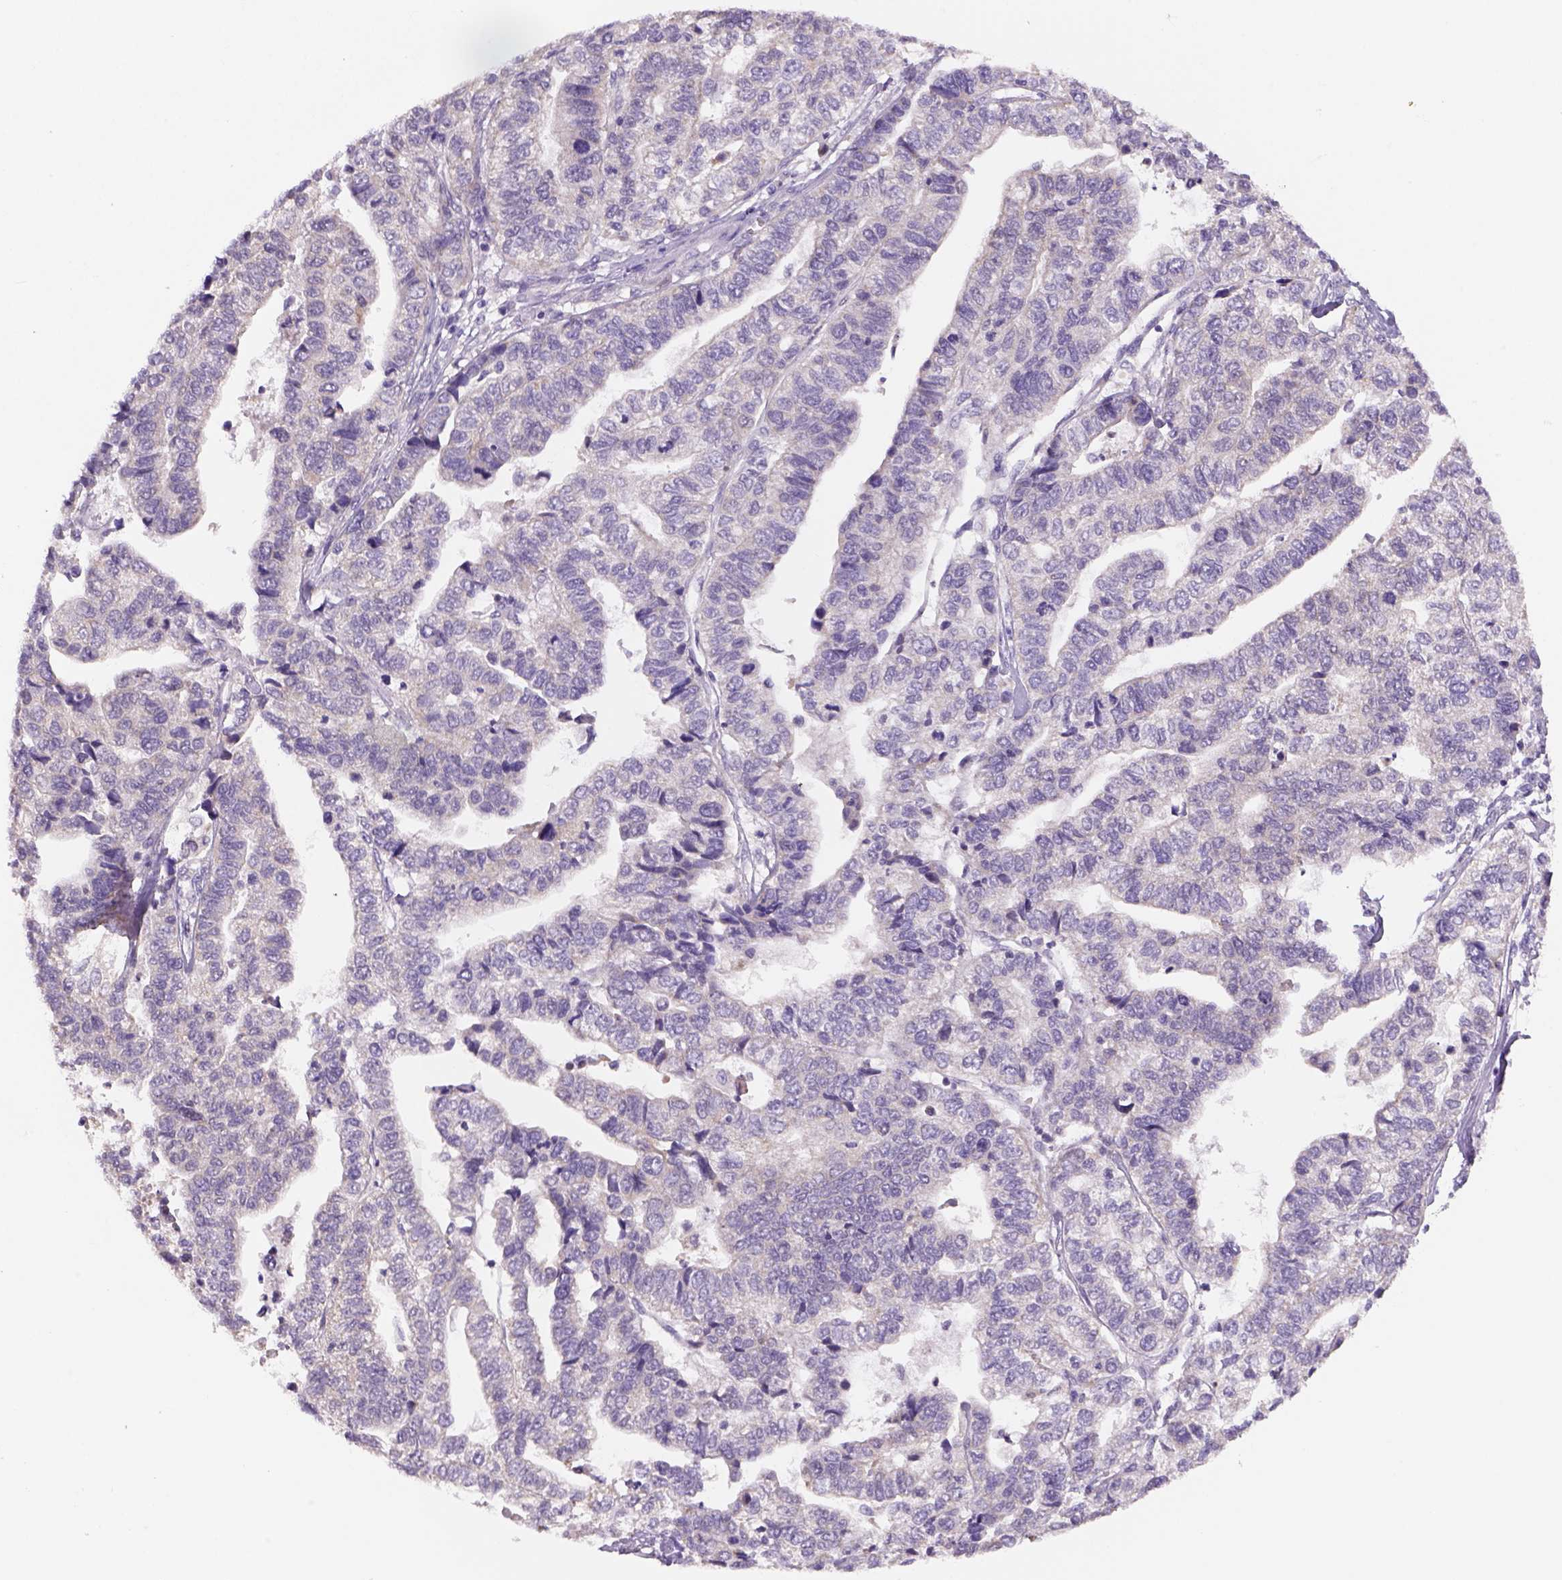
{"staining": {"intensity": "negative", "quantity": "none", "location": "none"}, "tissue": "stomach cancer", "cell_type": "Tumor cells", "image_type": "cancer", "snomed": [{"axis": "morphology", "description": "Adenocarcinoma, NOS"}, {"axis": "topography", "description": "Stomach, upper"}], "caption": "Stomach cancer stained for a protein using immunohistochemistry reveals no staining tumor cells.", "gene": "ADGRV1", "patient": {"sex": "female", "age": 67}}